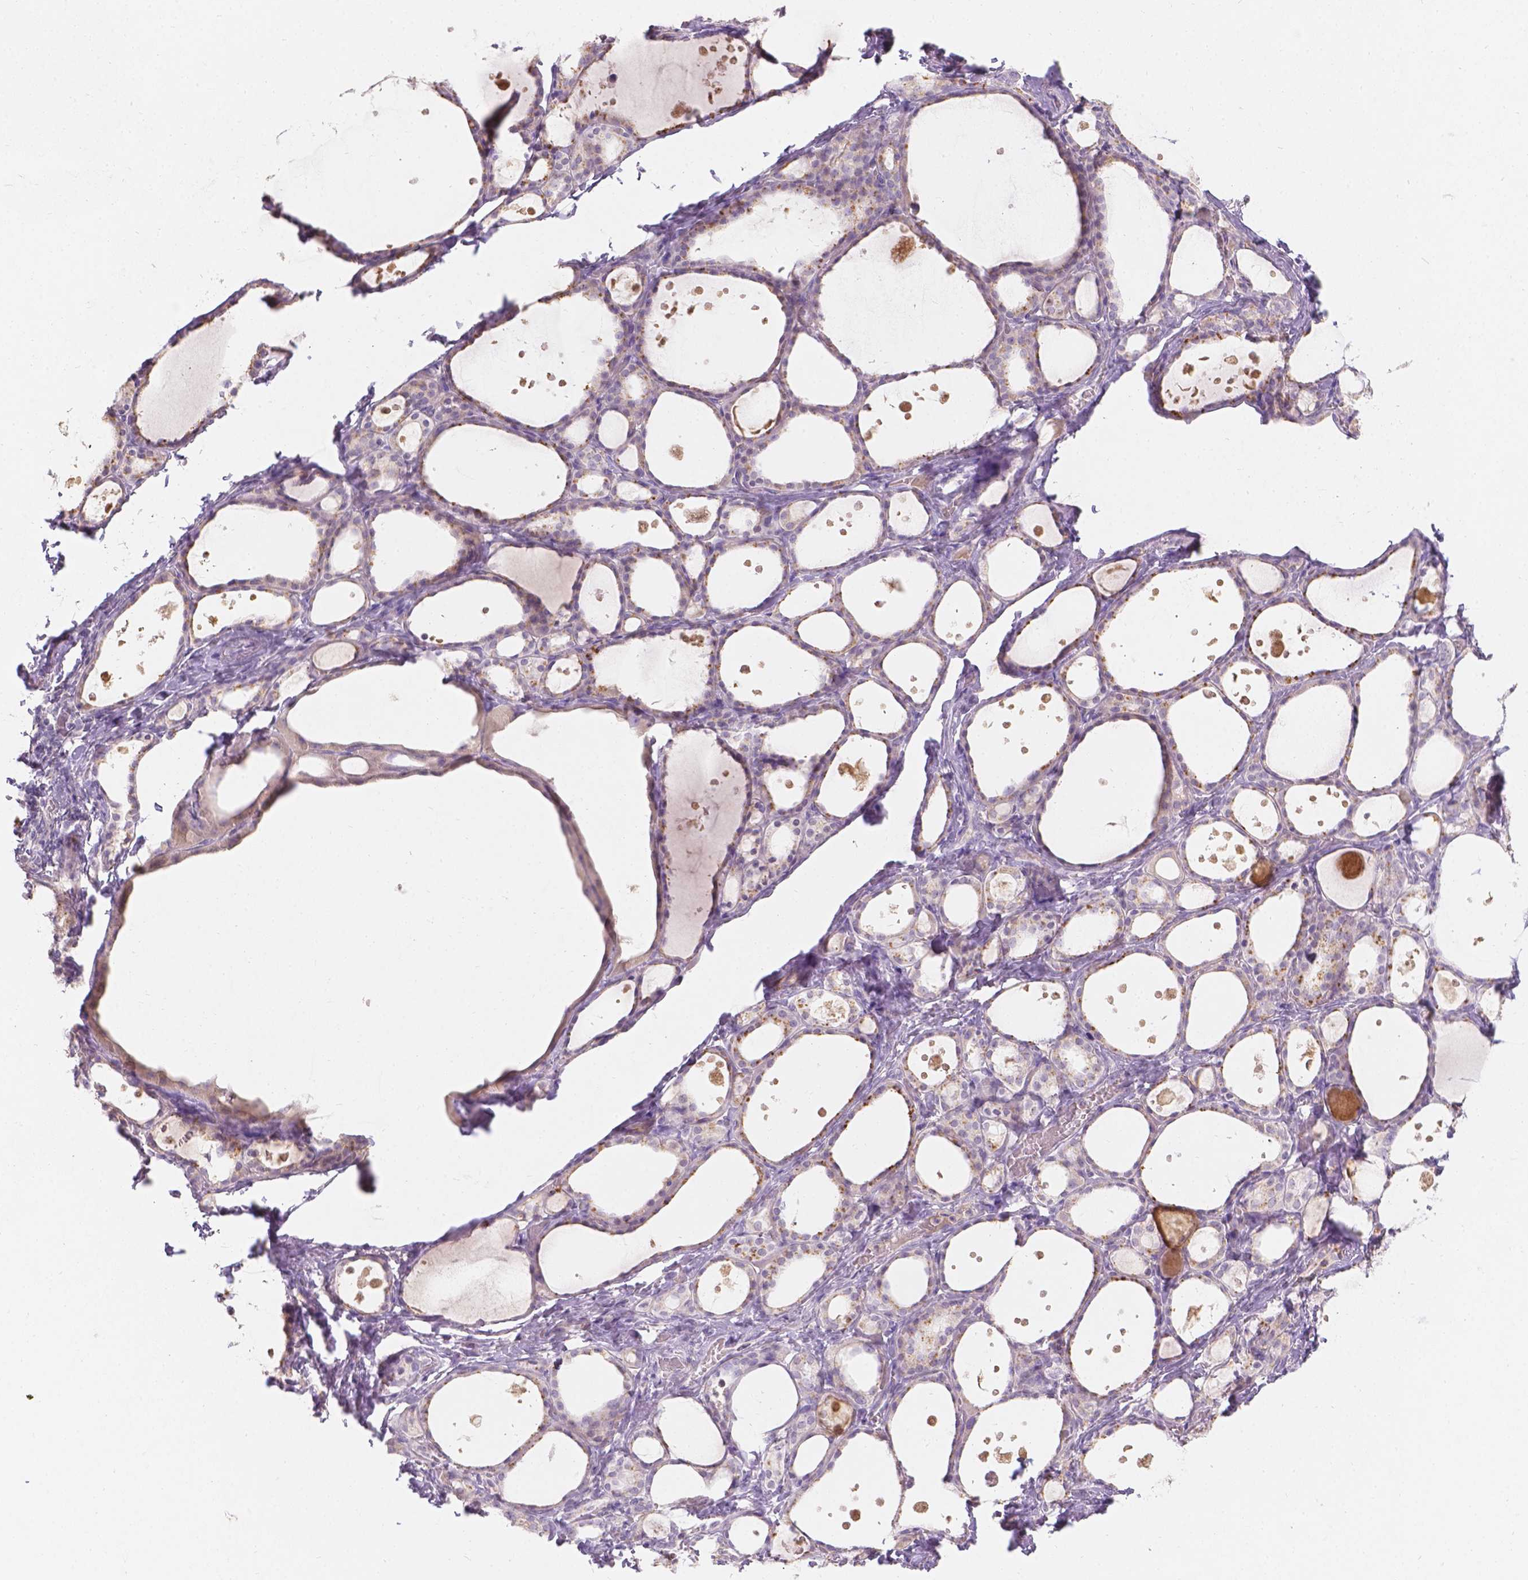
{"staining": {"intensity": "negative", "quantity": "none", "location": "none"}, "tissue": "thyroid gland", "cell_type": "Glandular cells", "image_type": "normal", "snomed": [{"axis": "morphology", "description": "Normal tissue, NOS"}, {"axis": "topography", "description": "Thyroid gland"}], "caption": "The histopathology image demonstrates no significant positivity in glandular cells of thyroid gland. (Stains: DAB (3,3'-diaminobenzidine) immunohistochemistry with hematoxylin counter stain, Microscopy: brightfield microscopy at high magnification).", "gene": "DCAF4L1", "patient": {"sex": "male", "age": 68}}